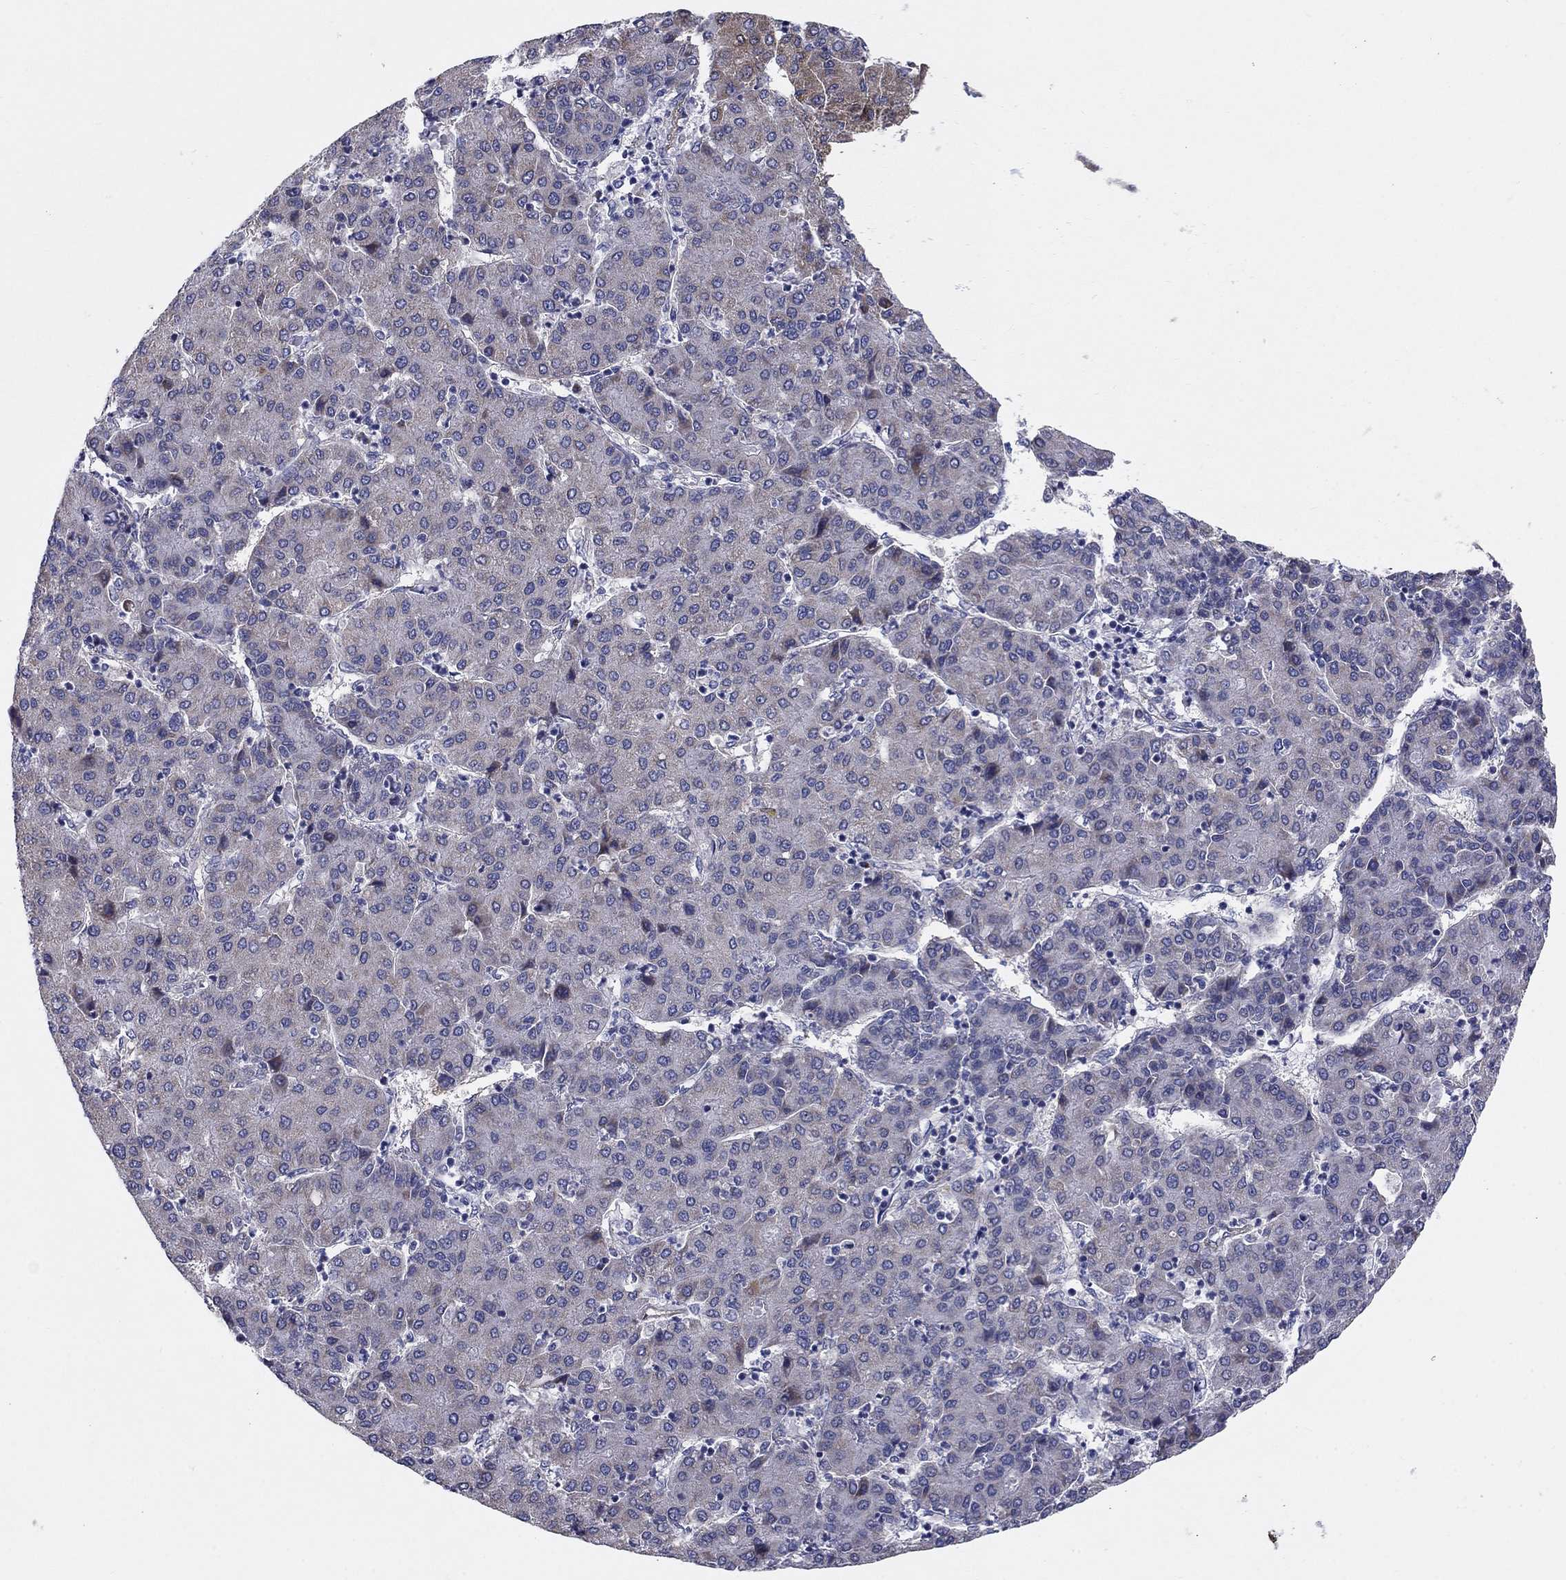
{"staining": {"intensity": "negative", "quantity": "none", "location": "none"}, "tissue": "liver cancer", "cell_type": "Tumor cells", "image_type": "cancer", "snomed": [{"axis": "morphology", "description": "Carcinoma, Hepatocellular, NOS"}, {"axis": "topography", "description": "Liver"}], "caption": "An immunohistochemistry histopathology image of liver cancer (hepatocellular carcinoma) is shown. There is no staining in tumor cells of liver cancer (hepatocellular carcinoma).", "gene": "EMP2", "patient": {"sex": "male", "age": 65}}